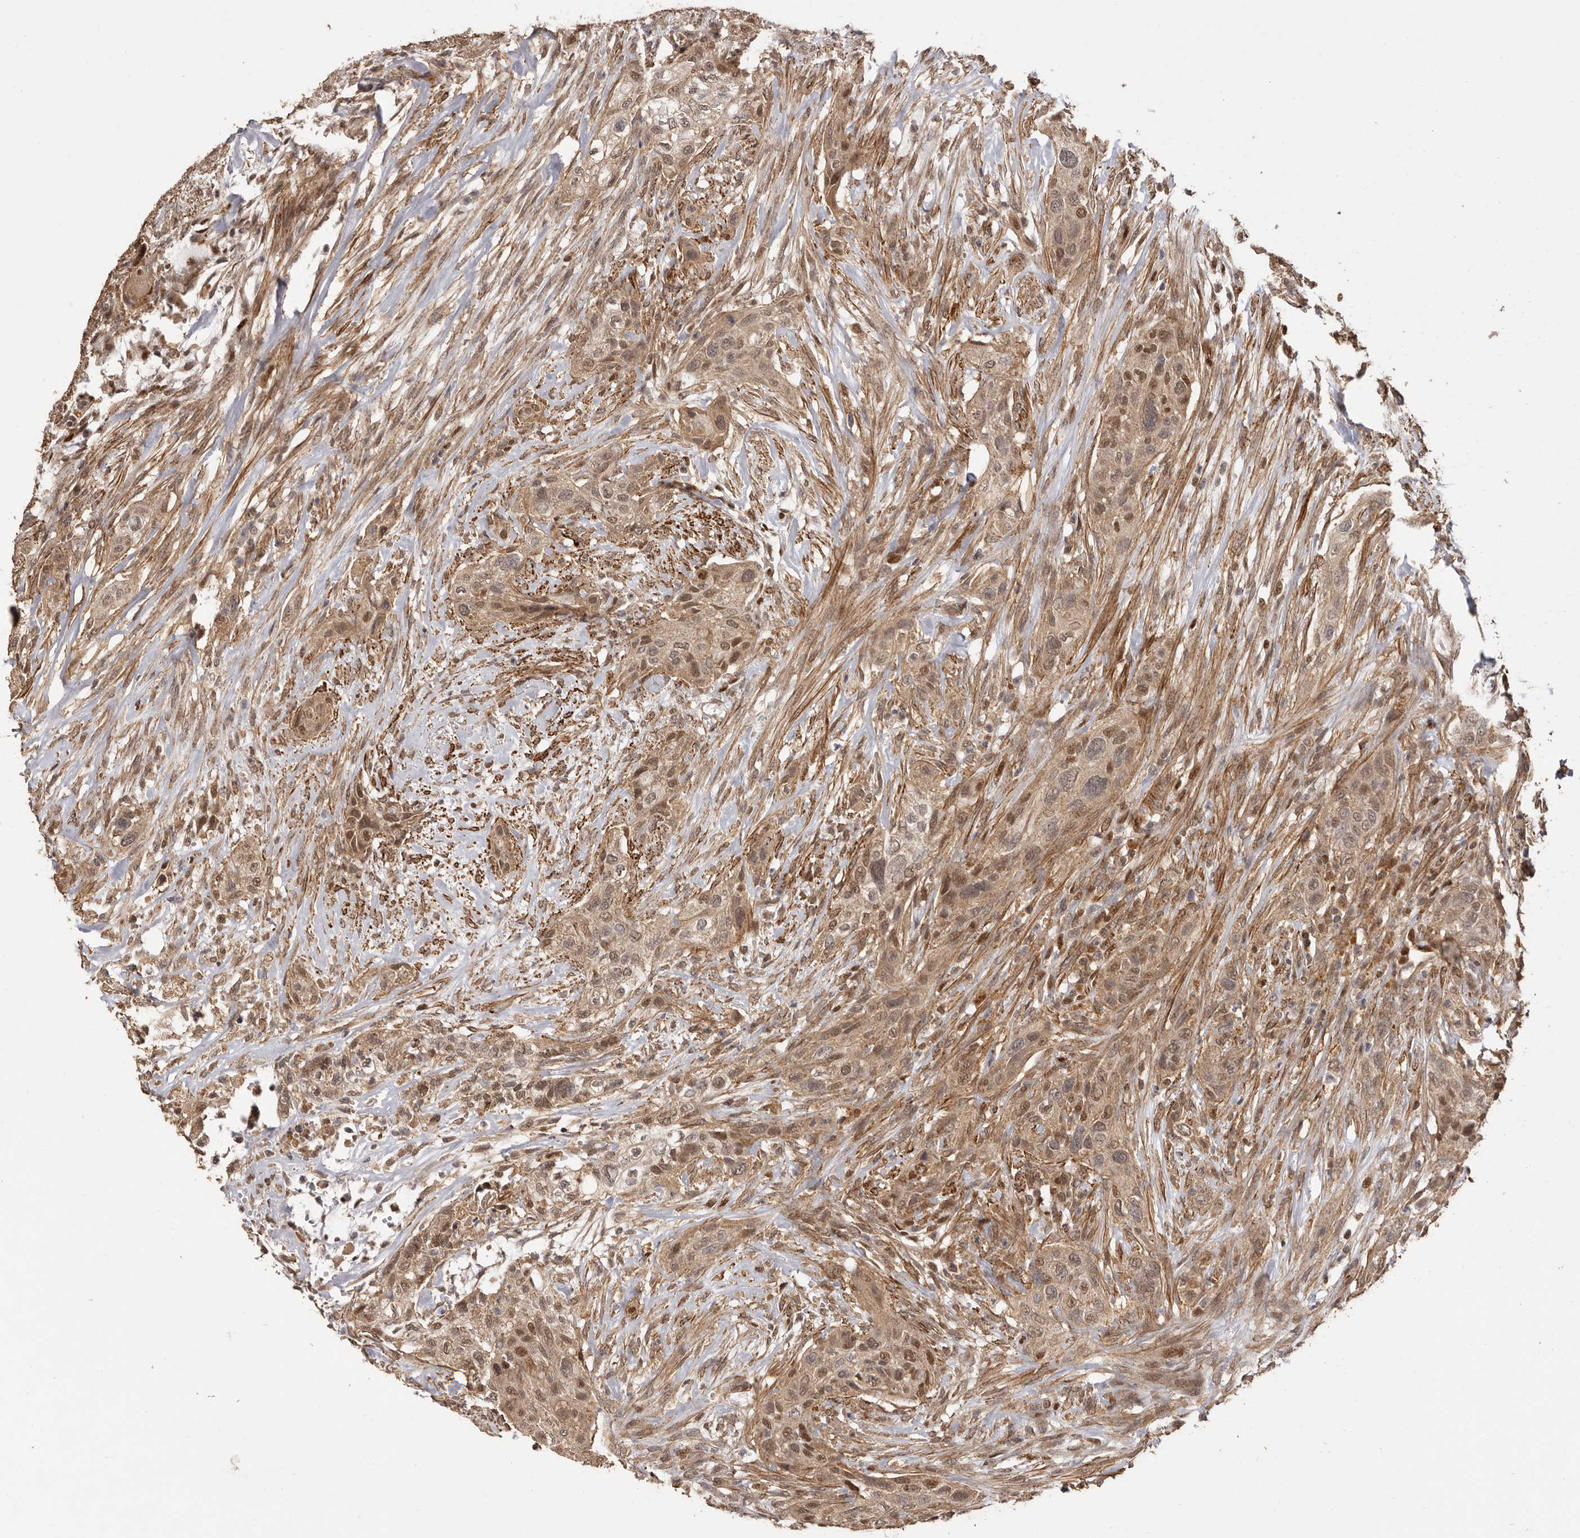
{"staining": {"intensity": "moderate", "quantity": "25%-75%", "location": "cytoplasmic/membranous,nuclear"}, "tissue": "urothelial cancer", "cell_type": "Tumor cells", "image_type": "cancer", "snomed": [{"axis": "morphology", "description": "Urothelial carcinoma, High grade"}, {"axis": "topography", "description": "Urinary bladder"}], "caption": "Immunohistochemistry (DAB (3,3'-diaminobenzidine)) staining of urothelial cancer reveals moderate cytoplasmic/membranous and nuclear protein expression in approximately 25%-75% of tumor cells. Immunohistochemistry (ihc) stains the protein of interest in brown and the nuclei are stained blue.", "gene": "UBR2", "patient": {"sex": "male", "age": 35}}